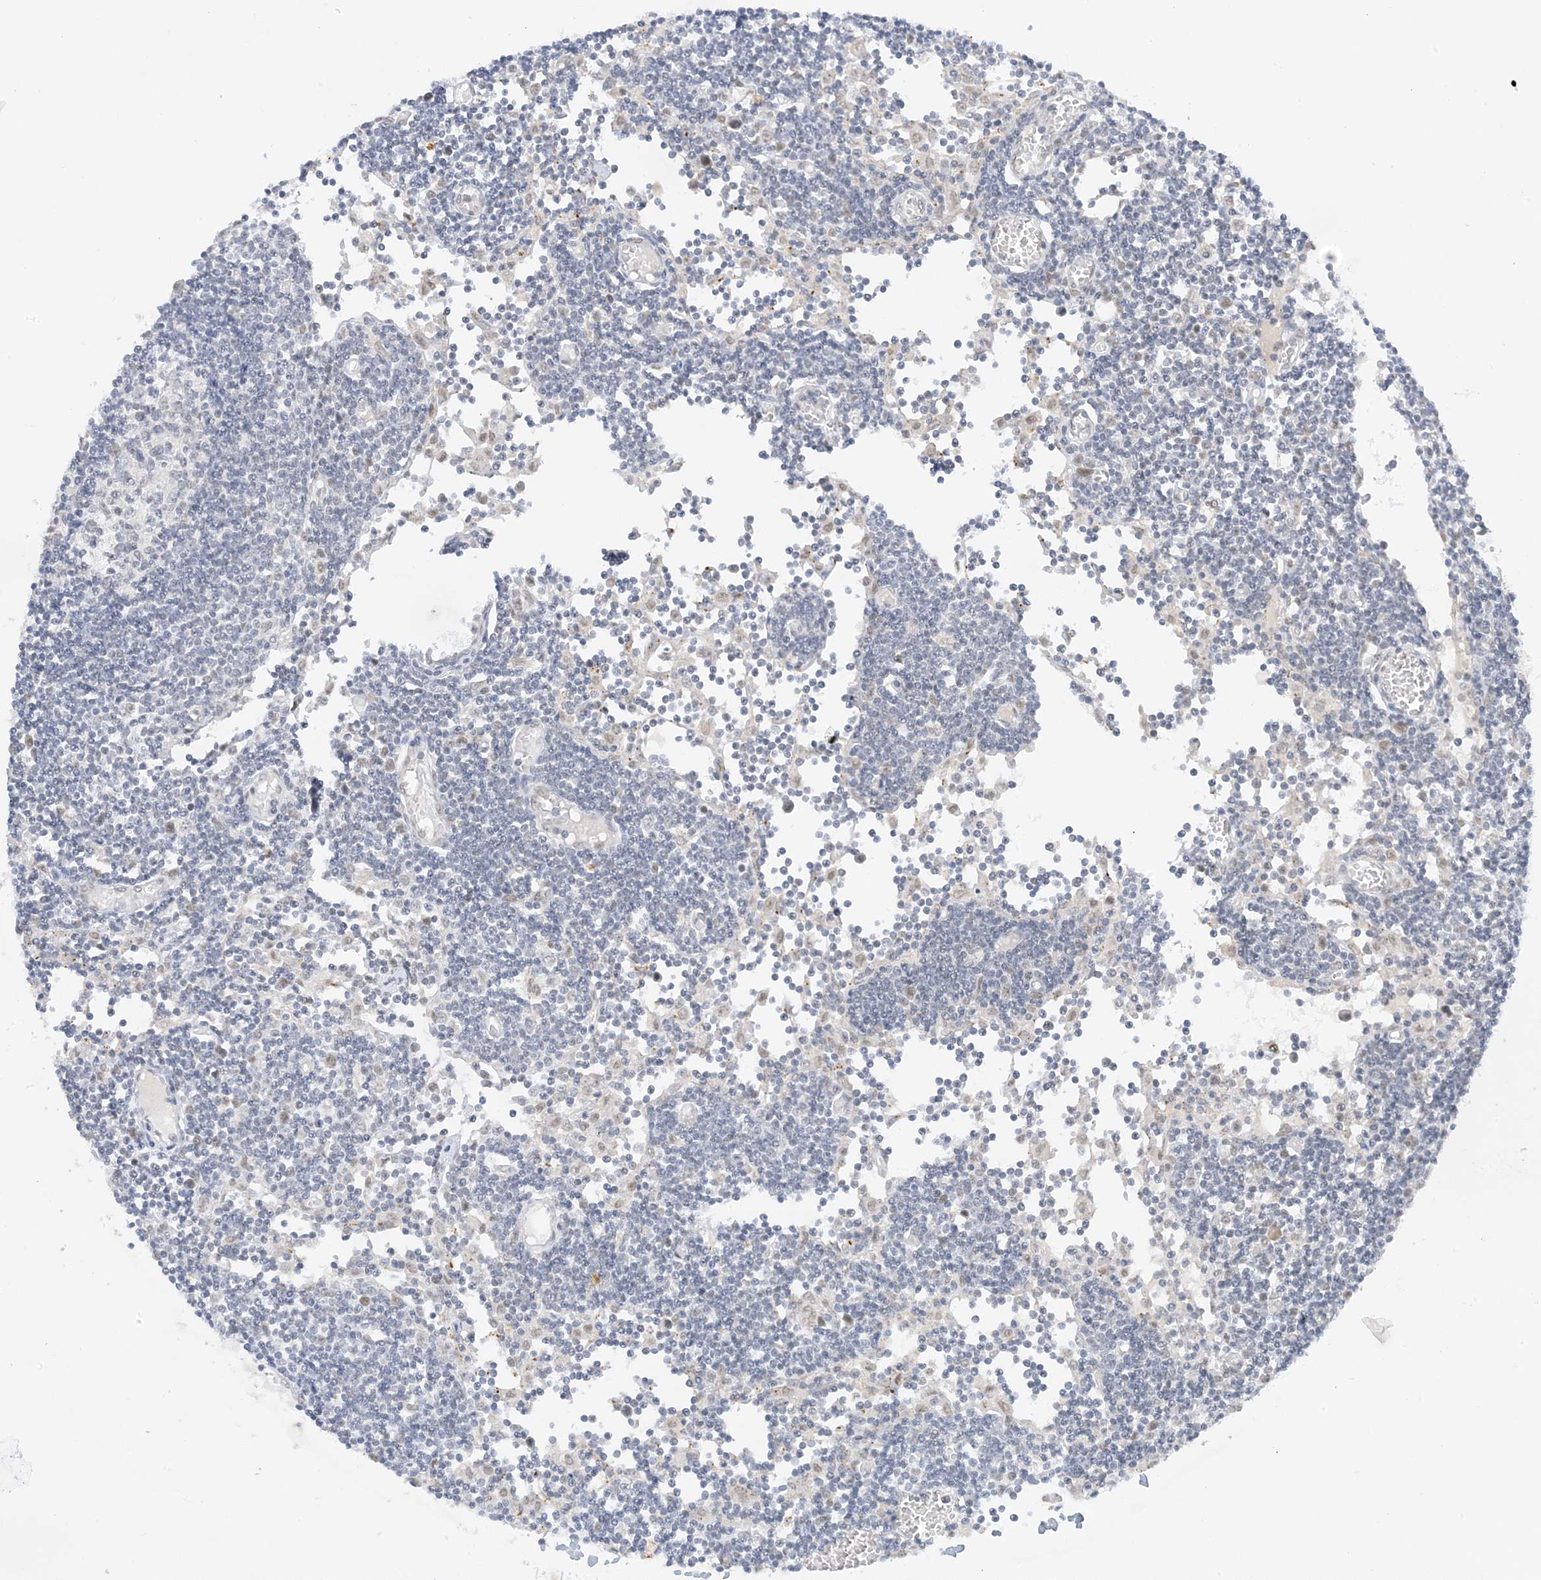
{"staining": {"intensity": "negative", "quantity": "none", "location": "none"}, "tissue": "lymph node", "cell_type": "Germinal center cells", "image_type": "normal", "snomed": [{"axis": "morphology", "description": "Normal tissue, NOS"}, {"axis": "topography", "description": "Lymph node"}], "caption": "This is a image of immunohistochemistry staining of benign lymph node, which shows no positivity in germinal center cells.", "gene": "MSL3", "patient": {"sex": "female", "age": 11}}